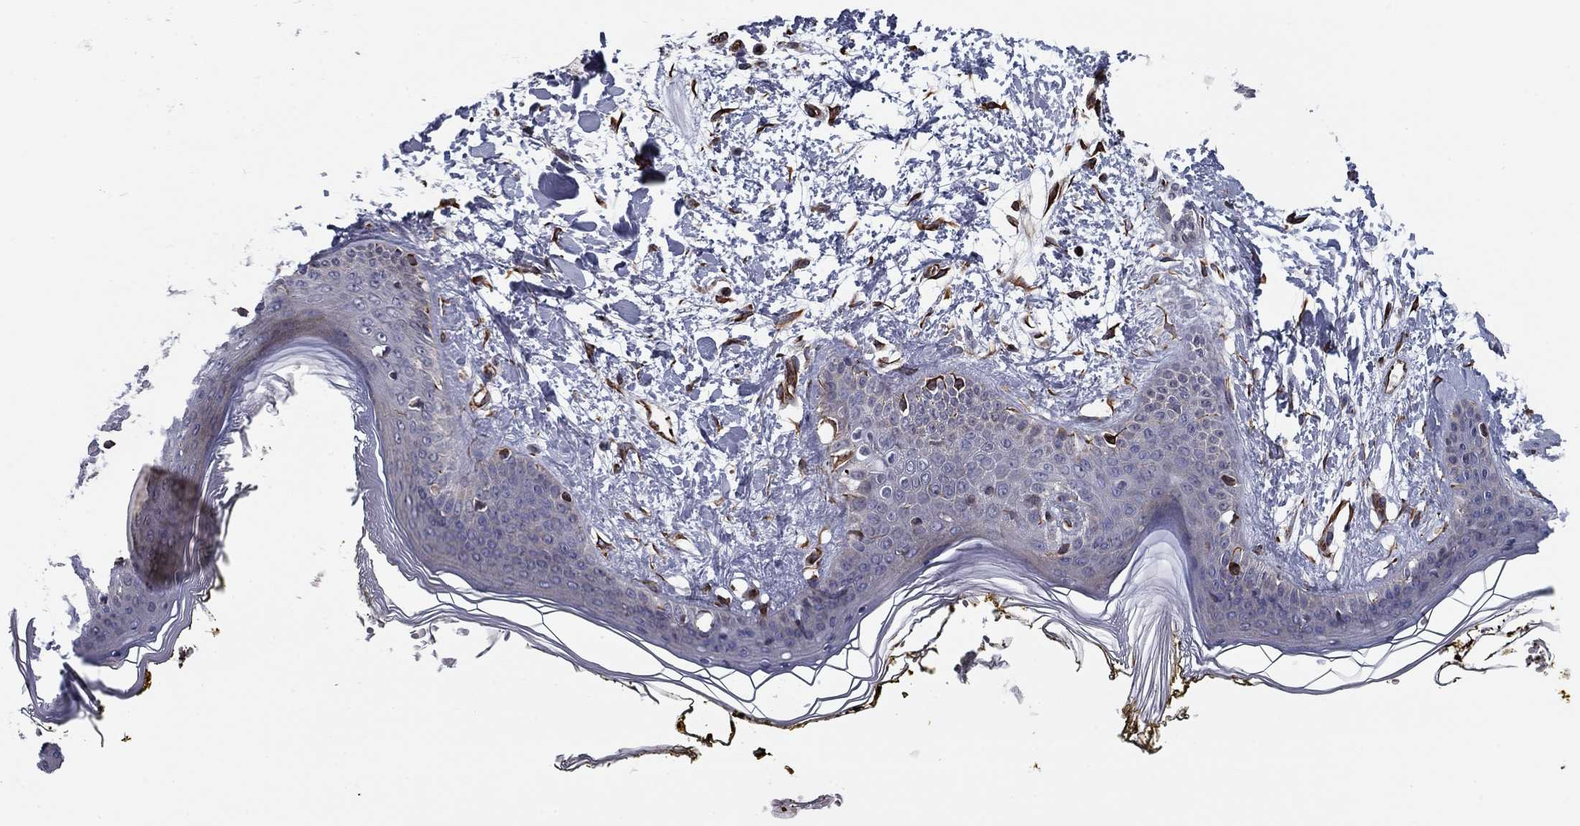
{"staining": {"intensity": "strong", "quantity": "25%-75%", "location": "cytoplasmic/membranous"}, "tissue": "skin", "cell_type": "Fibroblasts", "image_type": "normal", "snomed": [{"axis": "morphology", "description": "Normal tissue, NOS"}, {"axis": "topography", "description": "Skin"}], "caption": "DAB immunohistochemical staining of normal human skin shows strong cytoplasmic/membranous protein positivity in about 25%-75% of fibroblasts.", "gene": "CLSTN1", "patient": {"sex": "female", "age": 34}}